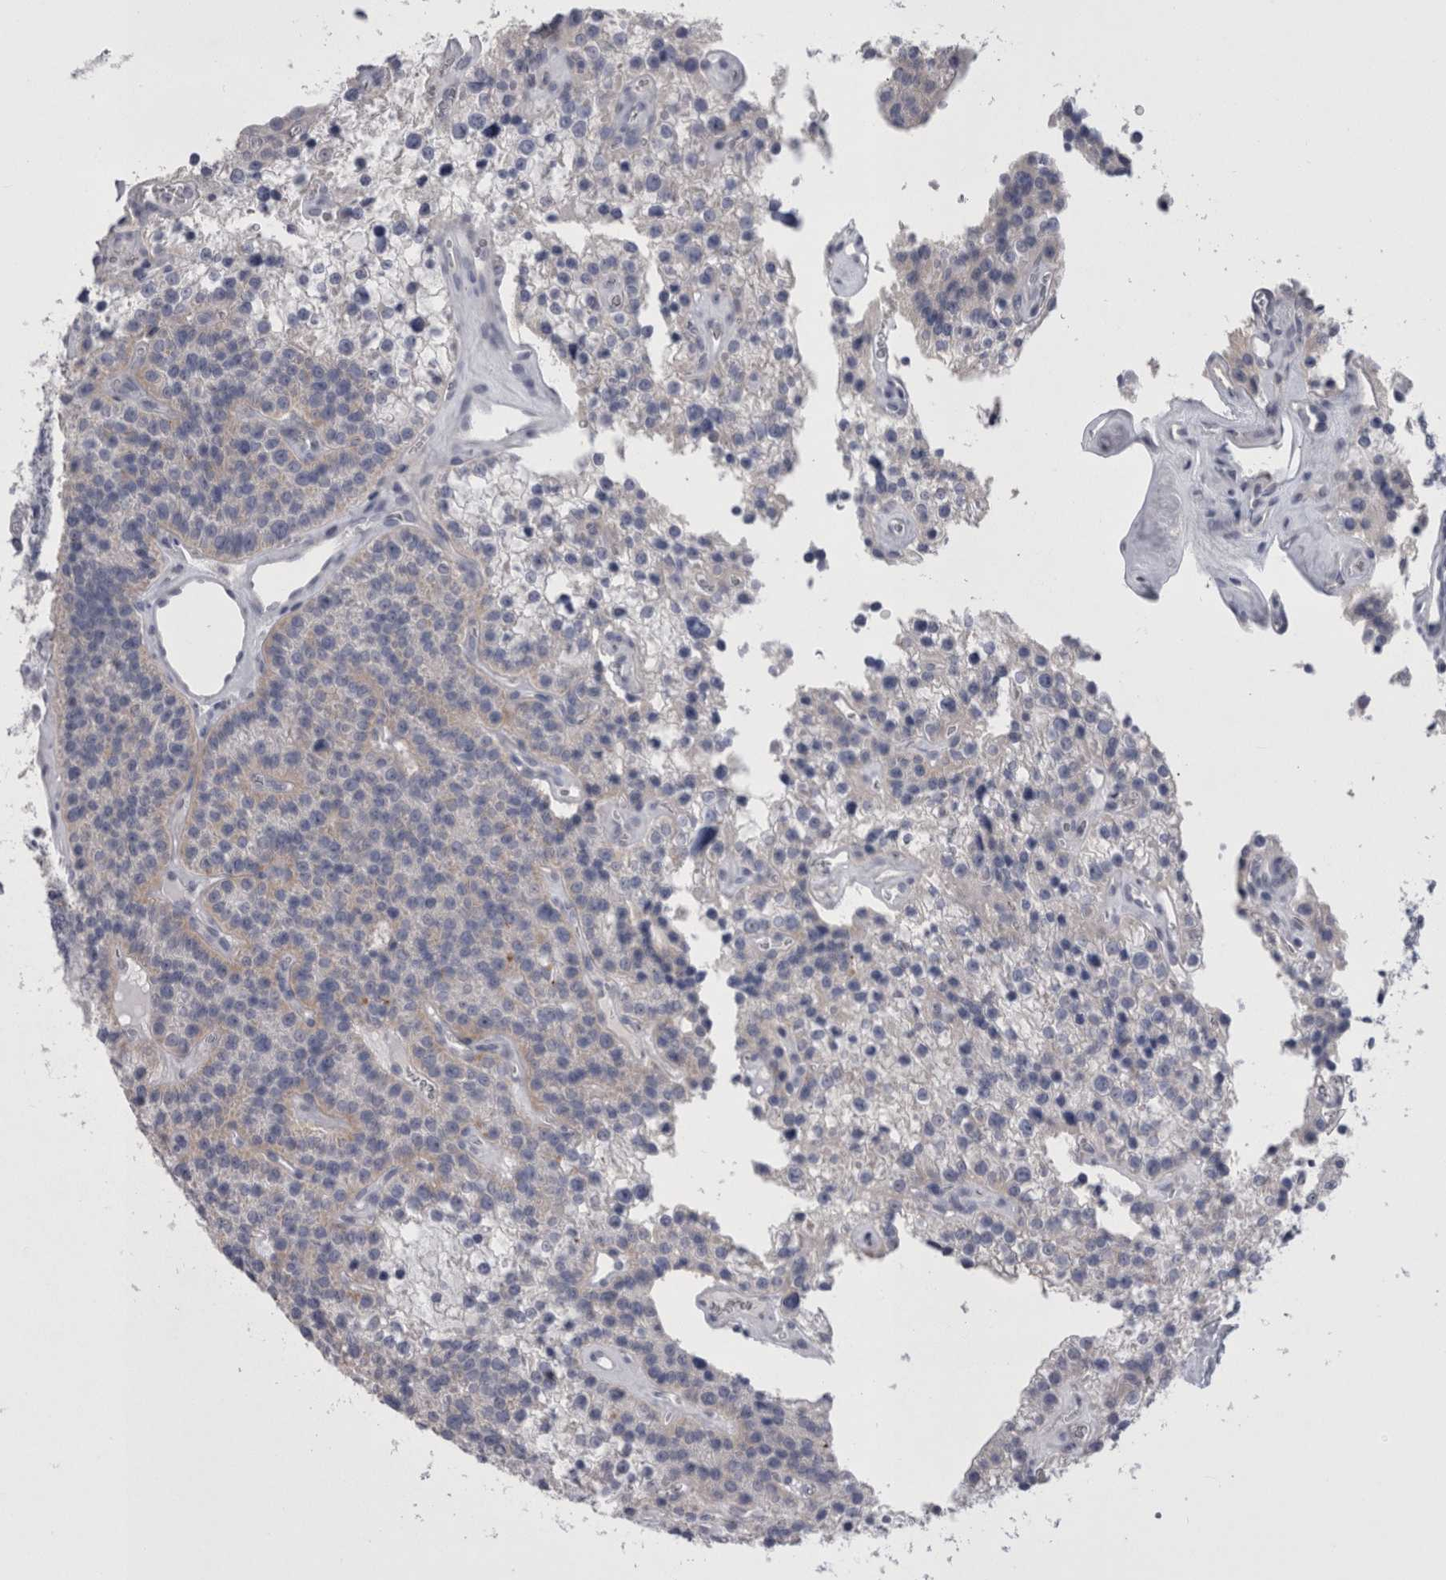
{"staining": {"intensity": "negative", "quantity": "none", "location": "none"}, "tissue": "parathyroid gland", "cell_type": "Glandular cells", "image_type": "normal", "snomed": [{"axis": "morphology", "description": "Normal tissue, NOS"}, {"axis": "topography", "description": "Parathyroid gland"}], "caption": "IHC micrograph of unremarkable parathyroid gland stained for a protein (brown), which shows no positivity in glandular cells.", "gene": "PWP2", "patient": {"sex": "female", "age": 64}}